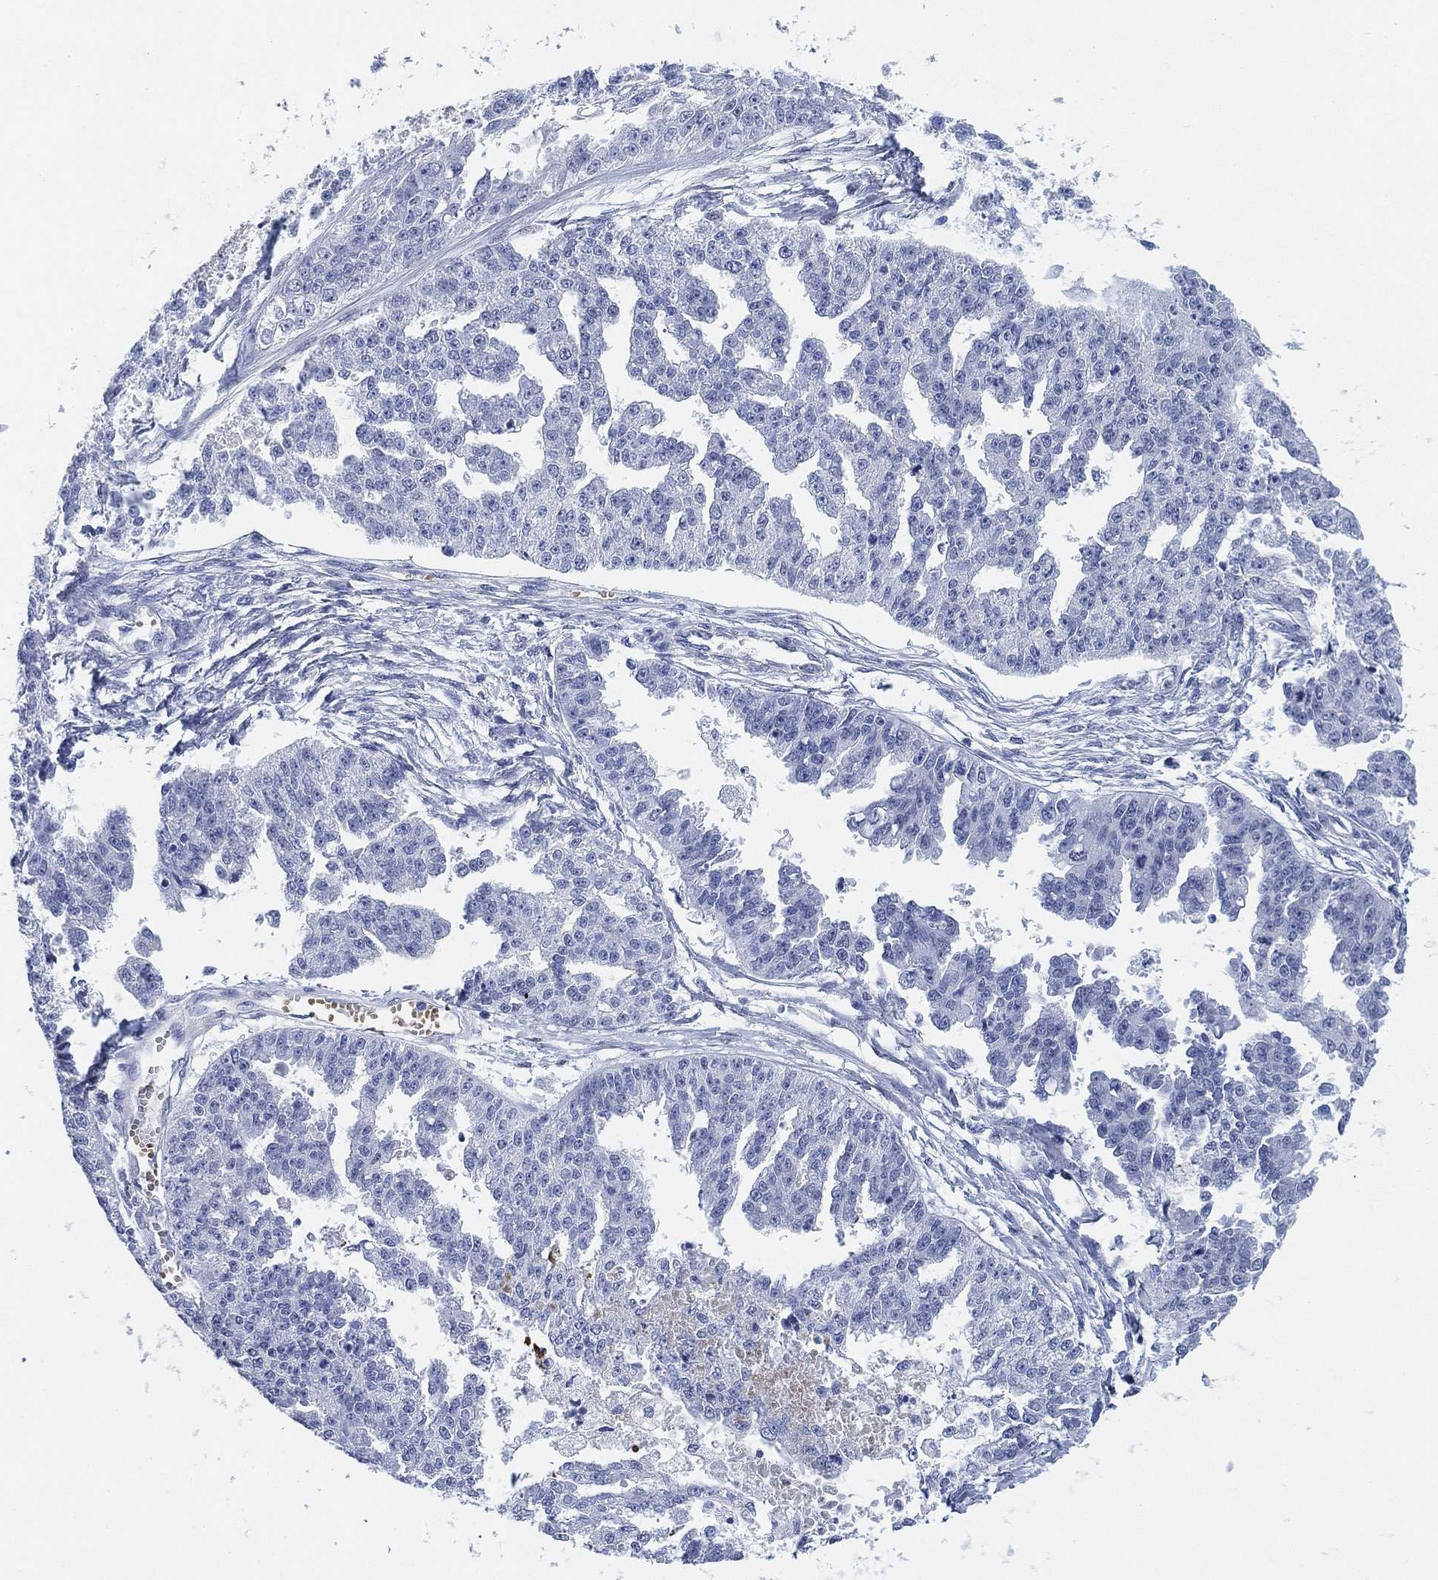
{"staining": {"intensity": "negative", "quantity": "none", "location": "none"}, "tissue": "ovarian cancer", "cell_type": "Tumor cells", "image_type": "cancer", "snomed": [{"axis": "morphology", "description": "Cystadenocarcinoma, serous, NOS"}, {"axis": "topography", "description": "Ovary"}], "caption": "High power microscopy image of an IHC micrograph of serous cystadenocarcinoma (ovarian), revealing no significant positivity in tumor cells. (DAB IHC, high magnification).", "gene": "PAX6", "patient": {"sex": "female", "age": 58}}